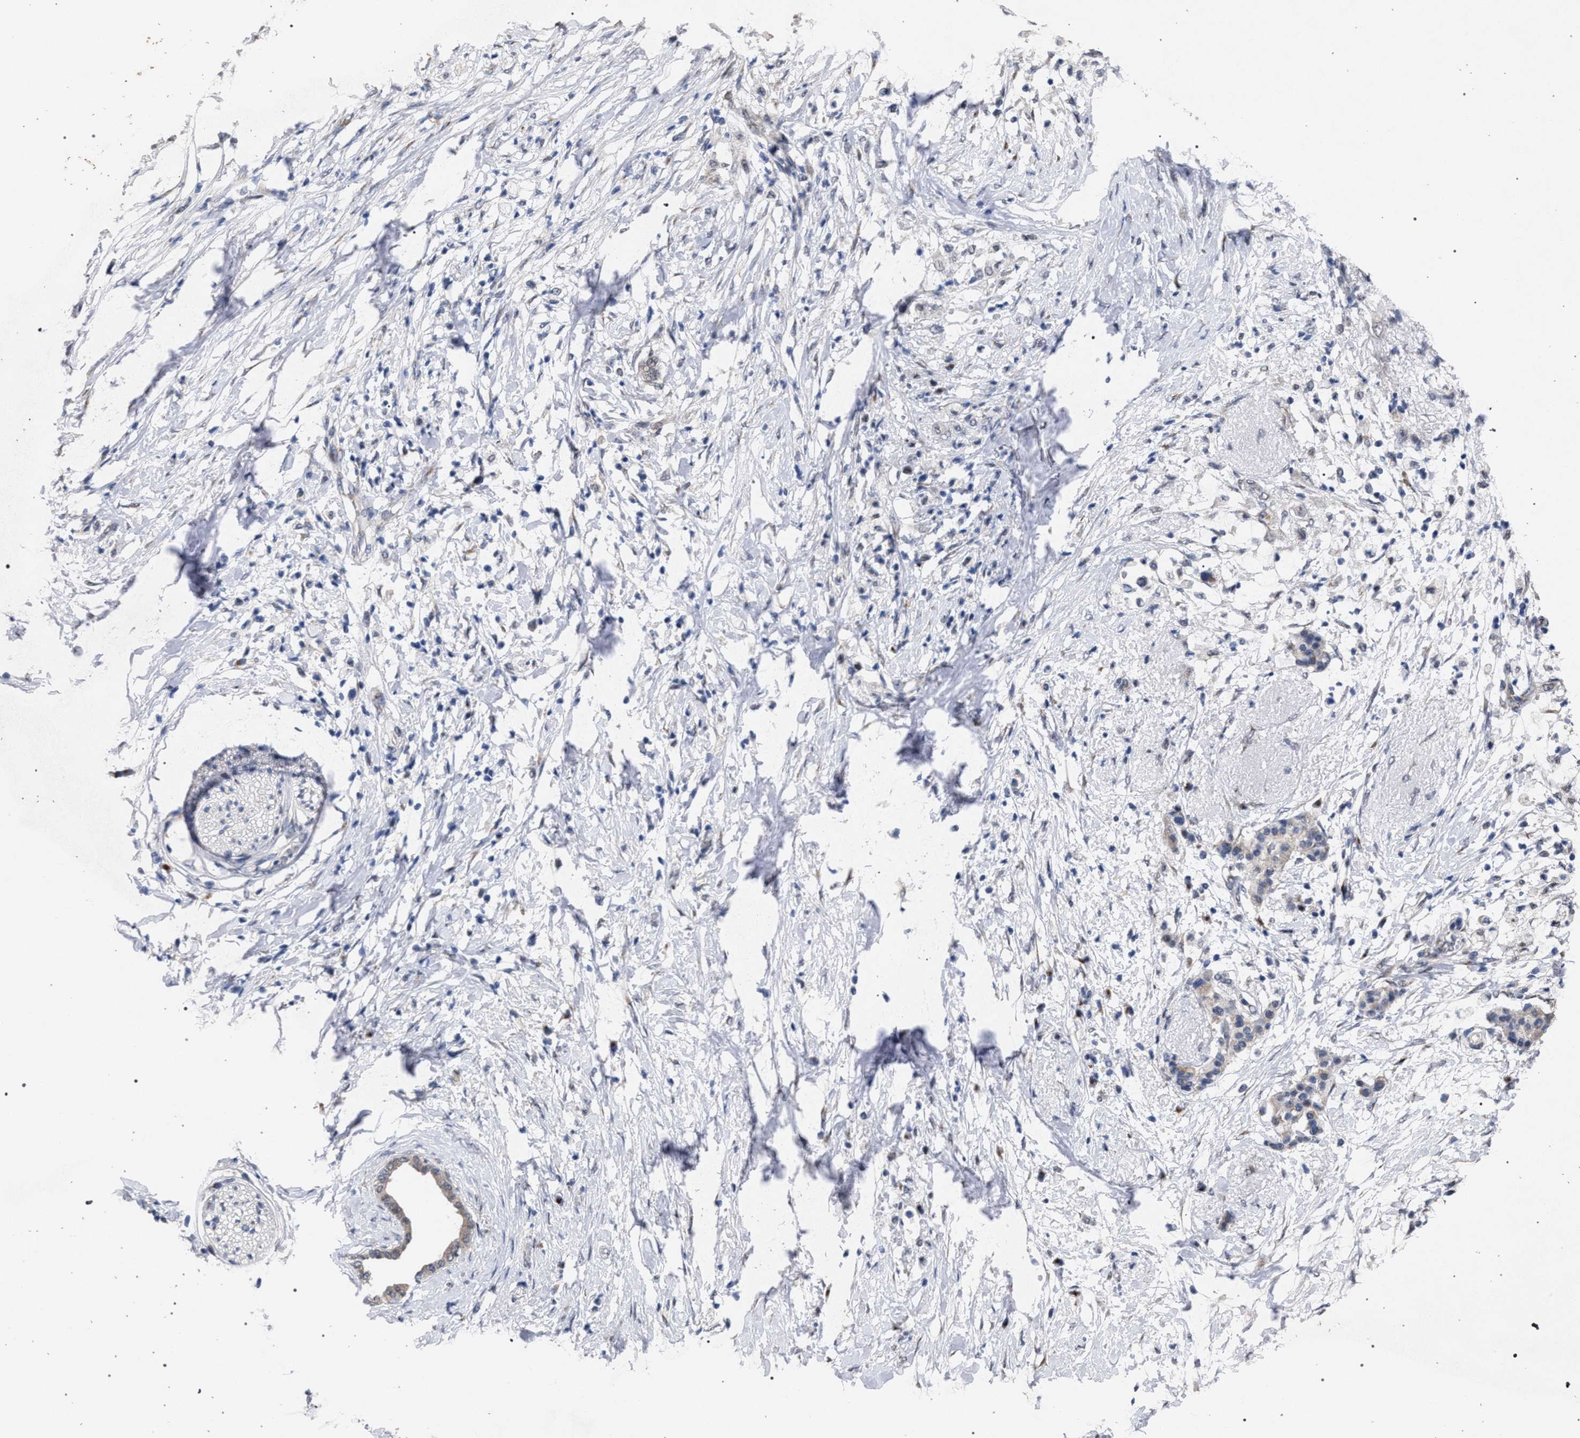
{"staining": {"intensity": "negative", "quantity": "none", "location": "none"}, "tissue": "pancreatic cancer", "cell_type": "Tumor cells", "image_type": "cancer", "snomed": [{"axis": "morphology", "description": "Normal tissue, NOS"}, {"axis": "morphology", "description": "Adenocarcinoma, NOS"}, {"axis": "topography", "description": "Pancreas"}, {"axis": "topography", "description": "Duodenum"}], "caption": "Histopathology image shows no significant protein positivity in tumor cells of pancreatic adenocarcinoma. (DAB immunohistochemistry (IHC), high magnification).", "gene": "GOLGA2", "patient": {"sex": "female", "age": 60}}